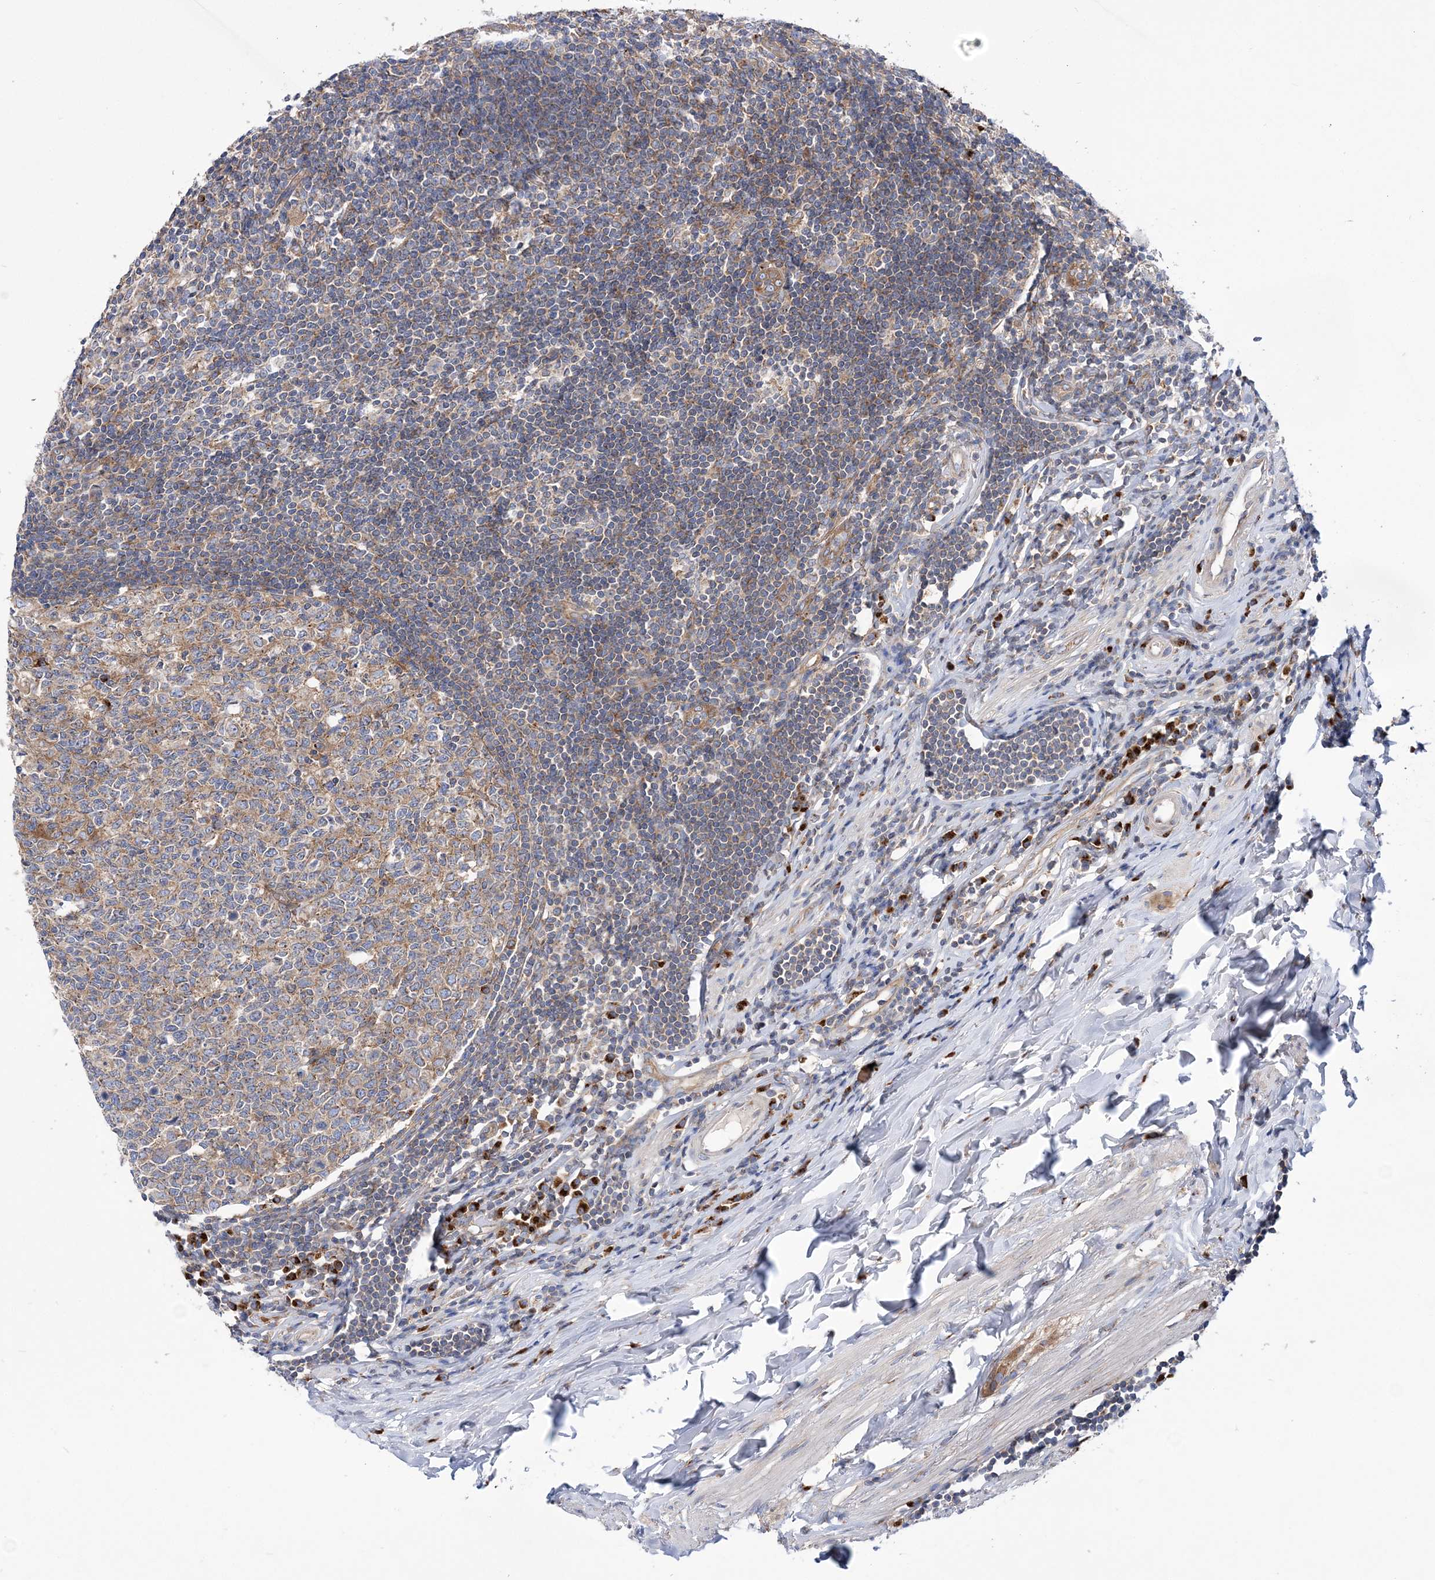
{"staining": {"intensity": "moderate", "quantity": ">75%", "location": "cytoplasmic/membranous"}, "tissue": "appendix", "cell_type": "Glandular cells", "image_type": "normal", "snomed": [{"axis": "morphology", "description": "Normal tissue, NOS"}, {"axis": "topography", "description": "Appendix"}], "caption": "A histopathology image showing moderate cytoplasmic/membranous expression in about >75% of glandular cells in normal appendix, as visualized by brown immunohistochemical staining.", "gene": "COPB2", "patient": {"sex": "female", "age": 54}}